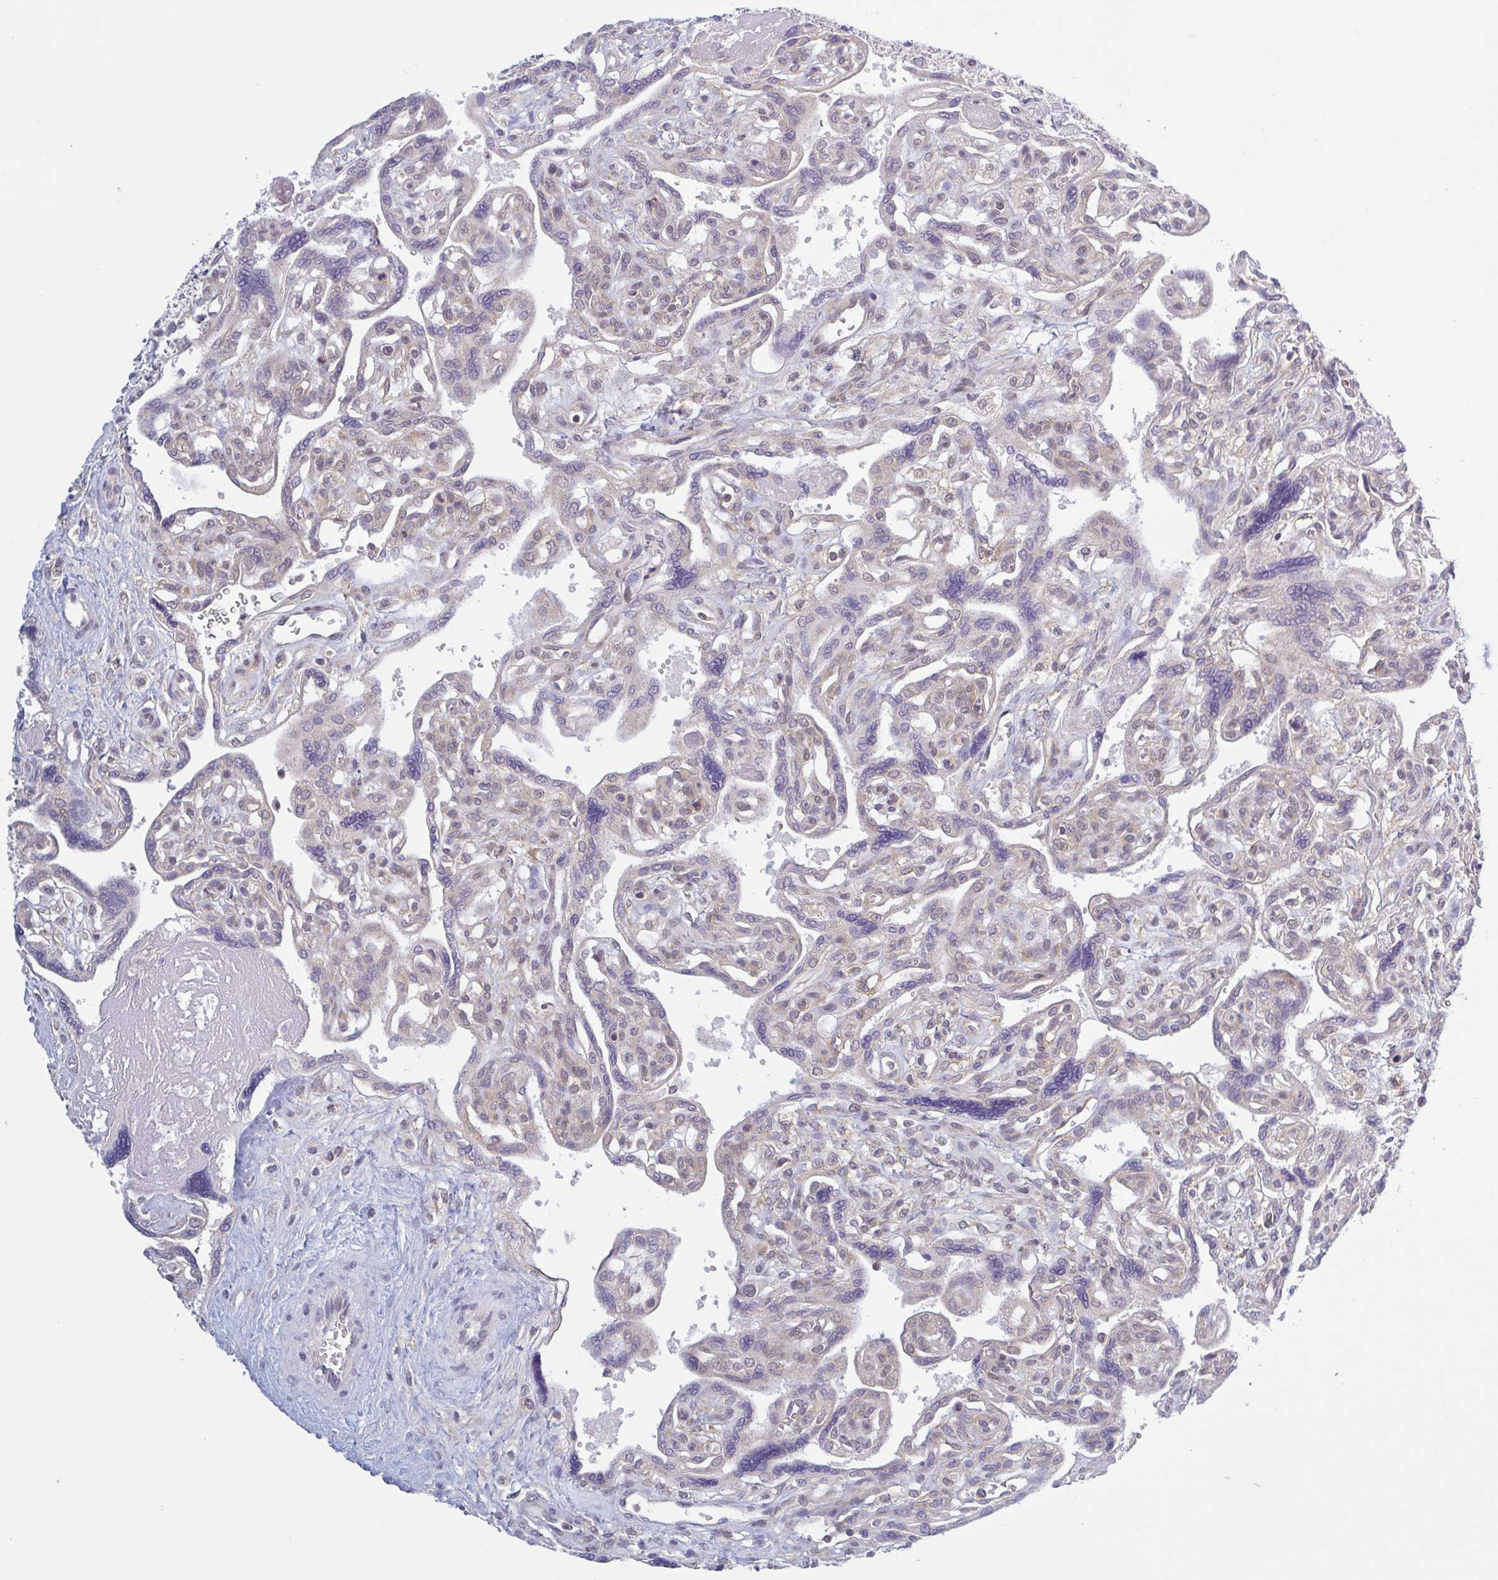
{"staining": {"intensity": "weak", "quantity": "<25%", "location": "cytoplasmic/membranous"}, "tissue": "placenta", "cell_type": "Trophoblastic cells", "image_type": "normal", "snomed": [{"axis": "morphology", "description": "Normal tissue, NOS"}, {"axis": "topography", "description": "Placenta"}], "caption": "DAB (3,3'-diaminobenzidine) immunohistochemical staining of unremarkable placenta reveals no significant staining in trophoblastic cells.", "gene": "SURF1", "patient": {"sex": "female", "age": 39}}